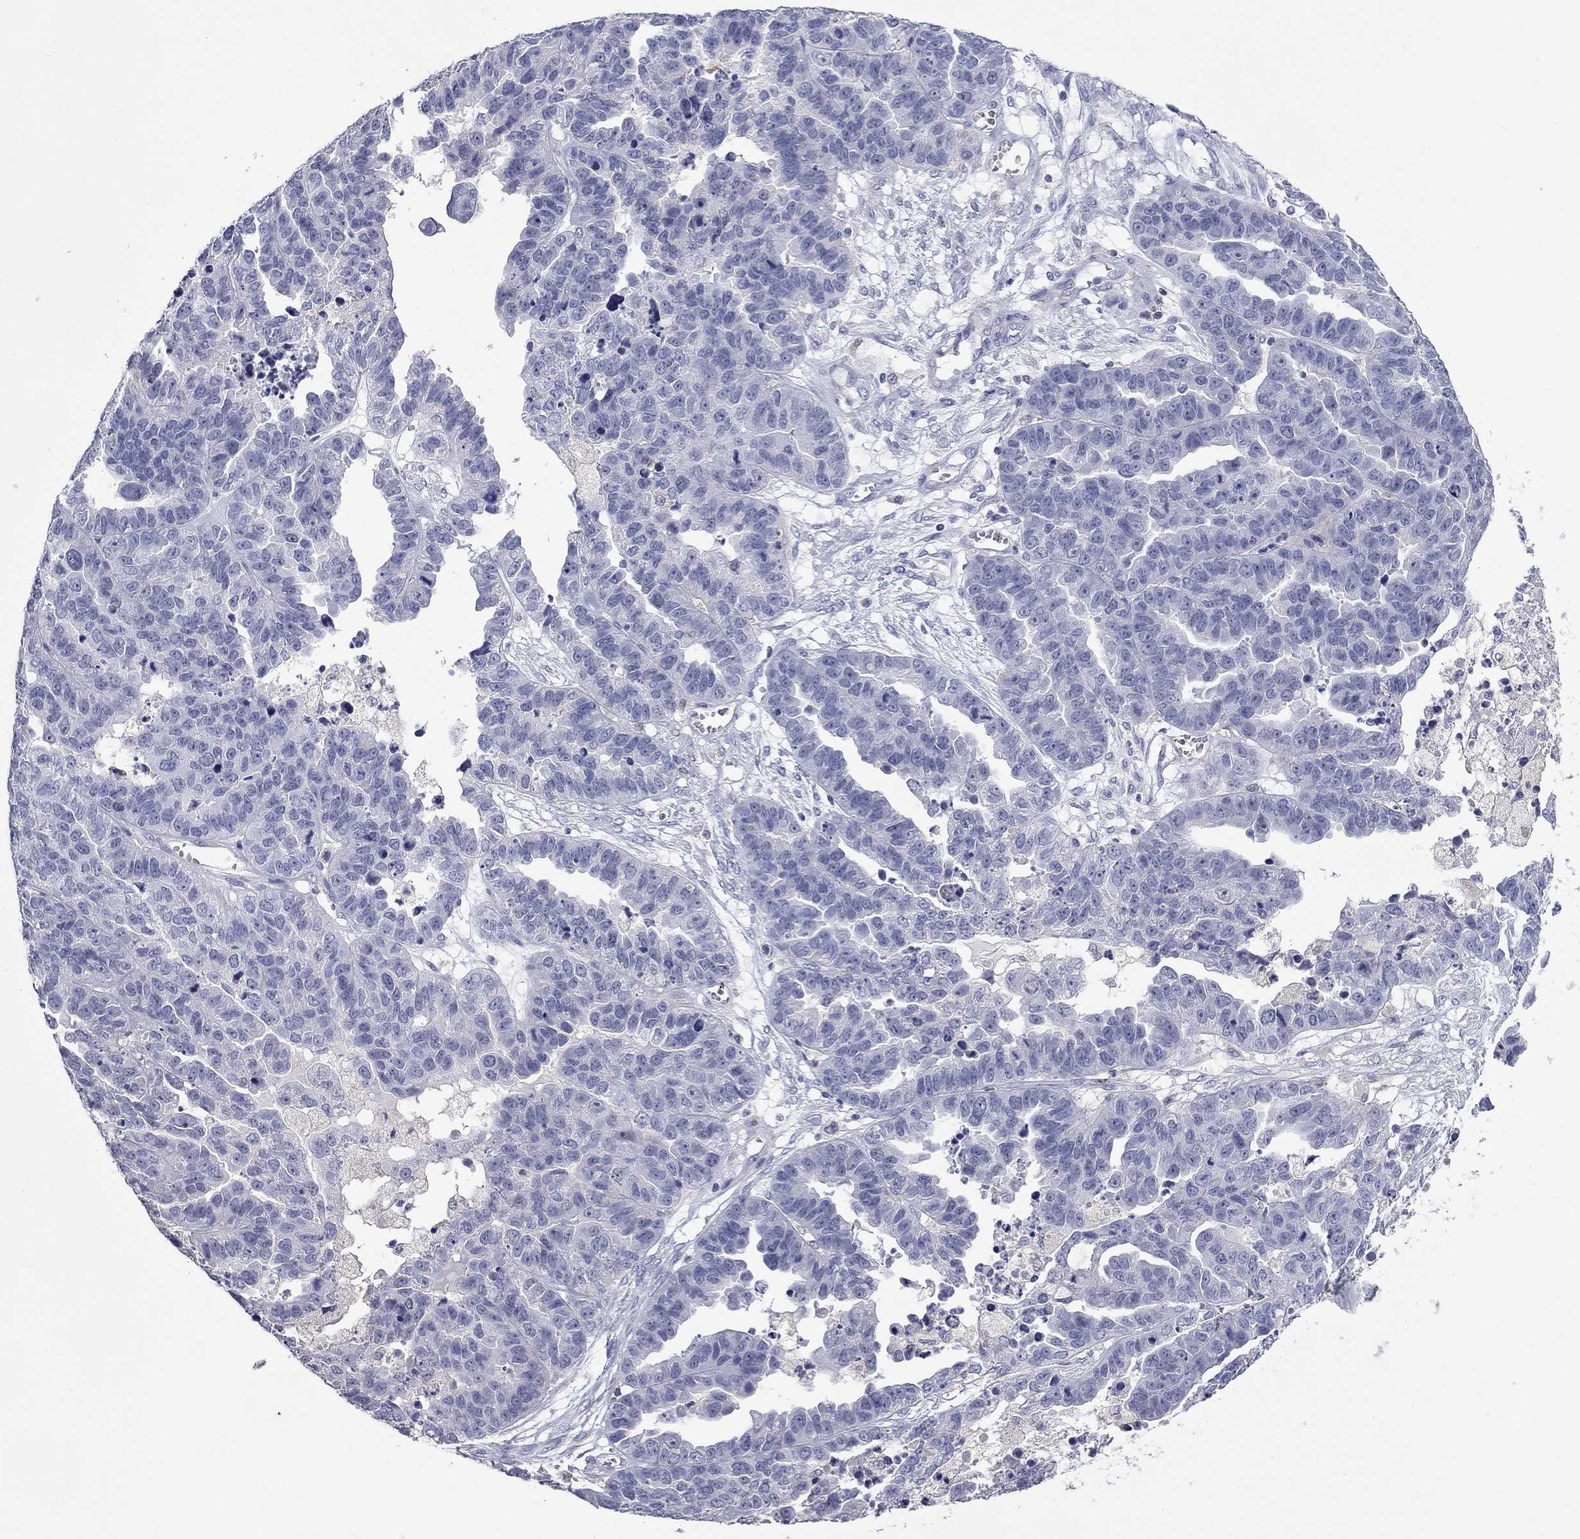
{"staining": {"intensity": "negative", "quantity": "none", "location": "none"}, "tissue": "ovarian cancer", "cell_type": "Tumor cells", "image_type": "cancer", "snomed": [{"axis": "morphology", "description": "Cystadenocarcinoma, serous, NOS"}, {"axis": "topography", "description": "Ovary"}], "caption": "Immunohistochemistry of serous cystadenocarcinoma (ovarian) reveals no expression in tumor cells.", "gene": "PLEK", "patient": {"sex": "female", "age": 87}}